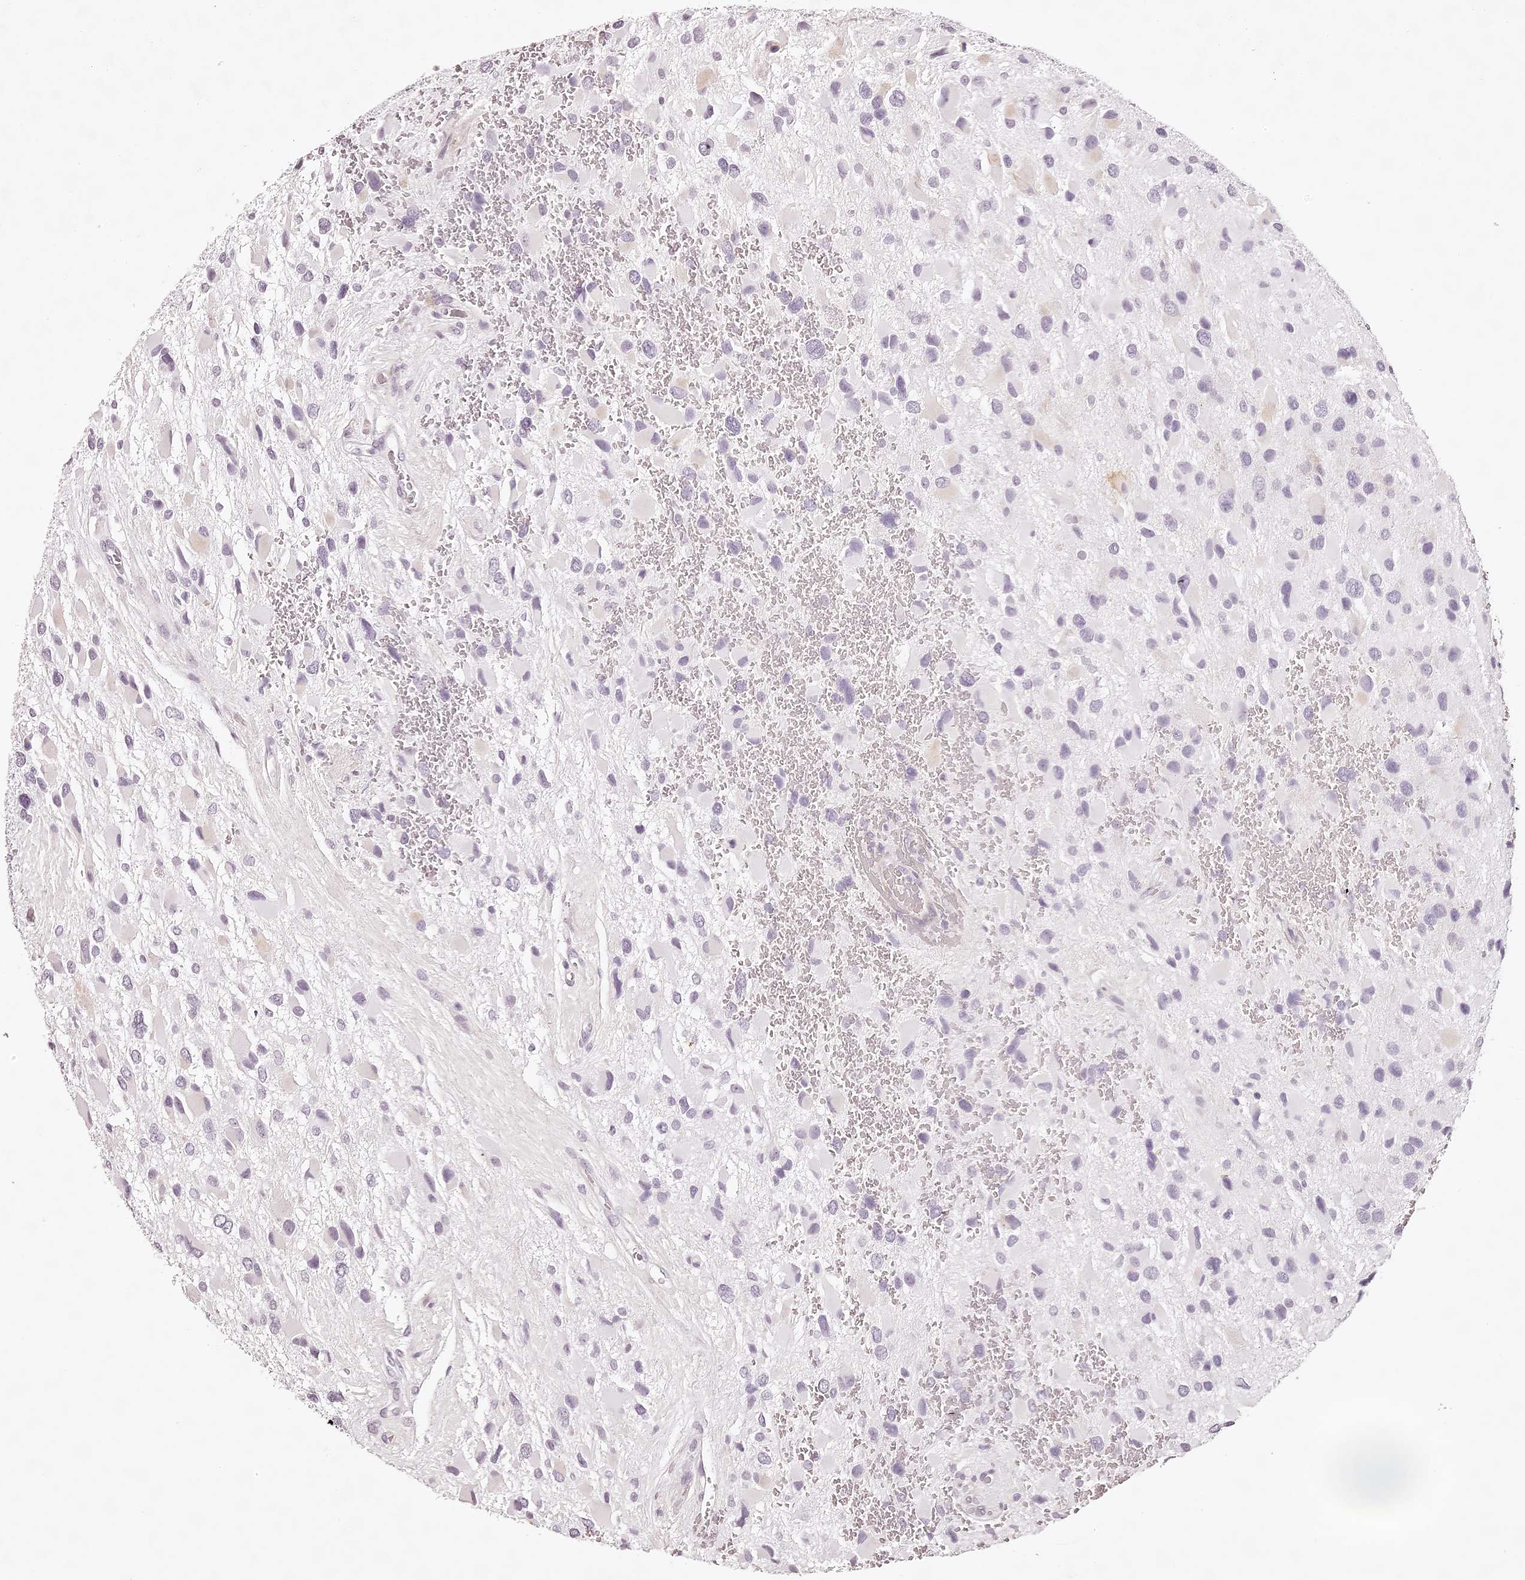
{"staining": {"intensity": "negative", "quantity": "none", "location": "none"}, "tissue": "glioma", "cell_type": "Tumor cells", "image_type": "cancer", "snomed": [{"axis": "morphology", "description": "Glioma, malignant, High grade"}, {"axis": "topography", "description": "Brain"}], "caption": "An immunohistochemistry (IHC) image of malignant glioma (high-grade) is shown. There is no staining in tumor cells of malignant glioma (high-grade). The staining was performed using DAB to visualize the protein expression in brown, while the nuclei were stained in blue with hematoxylin (Magnification: 20x).", "gene": "ELAPOR1", "patient": {"sex": "male", "age": 53}}